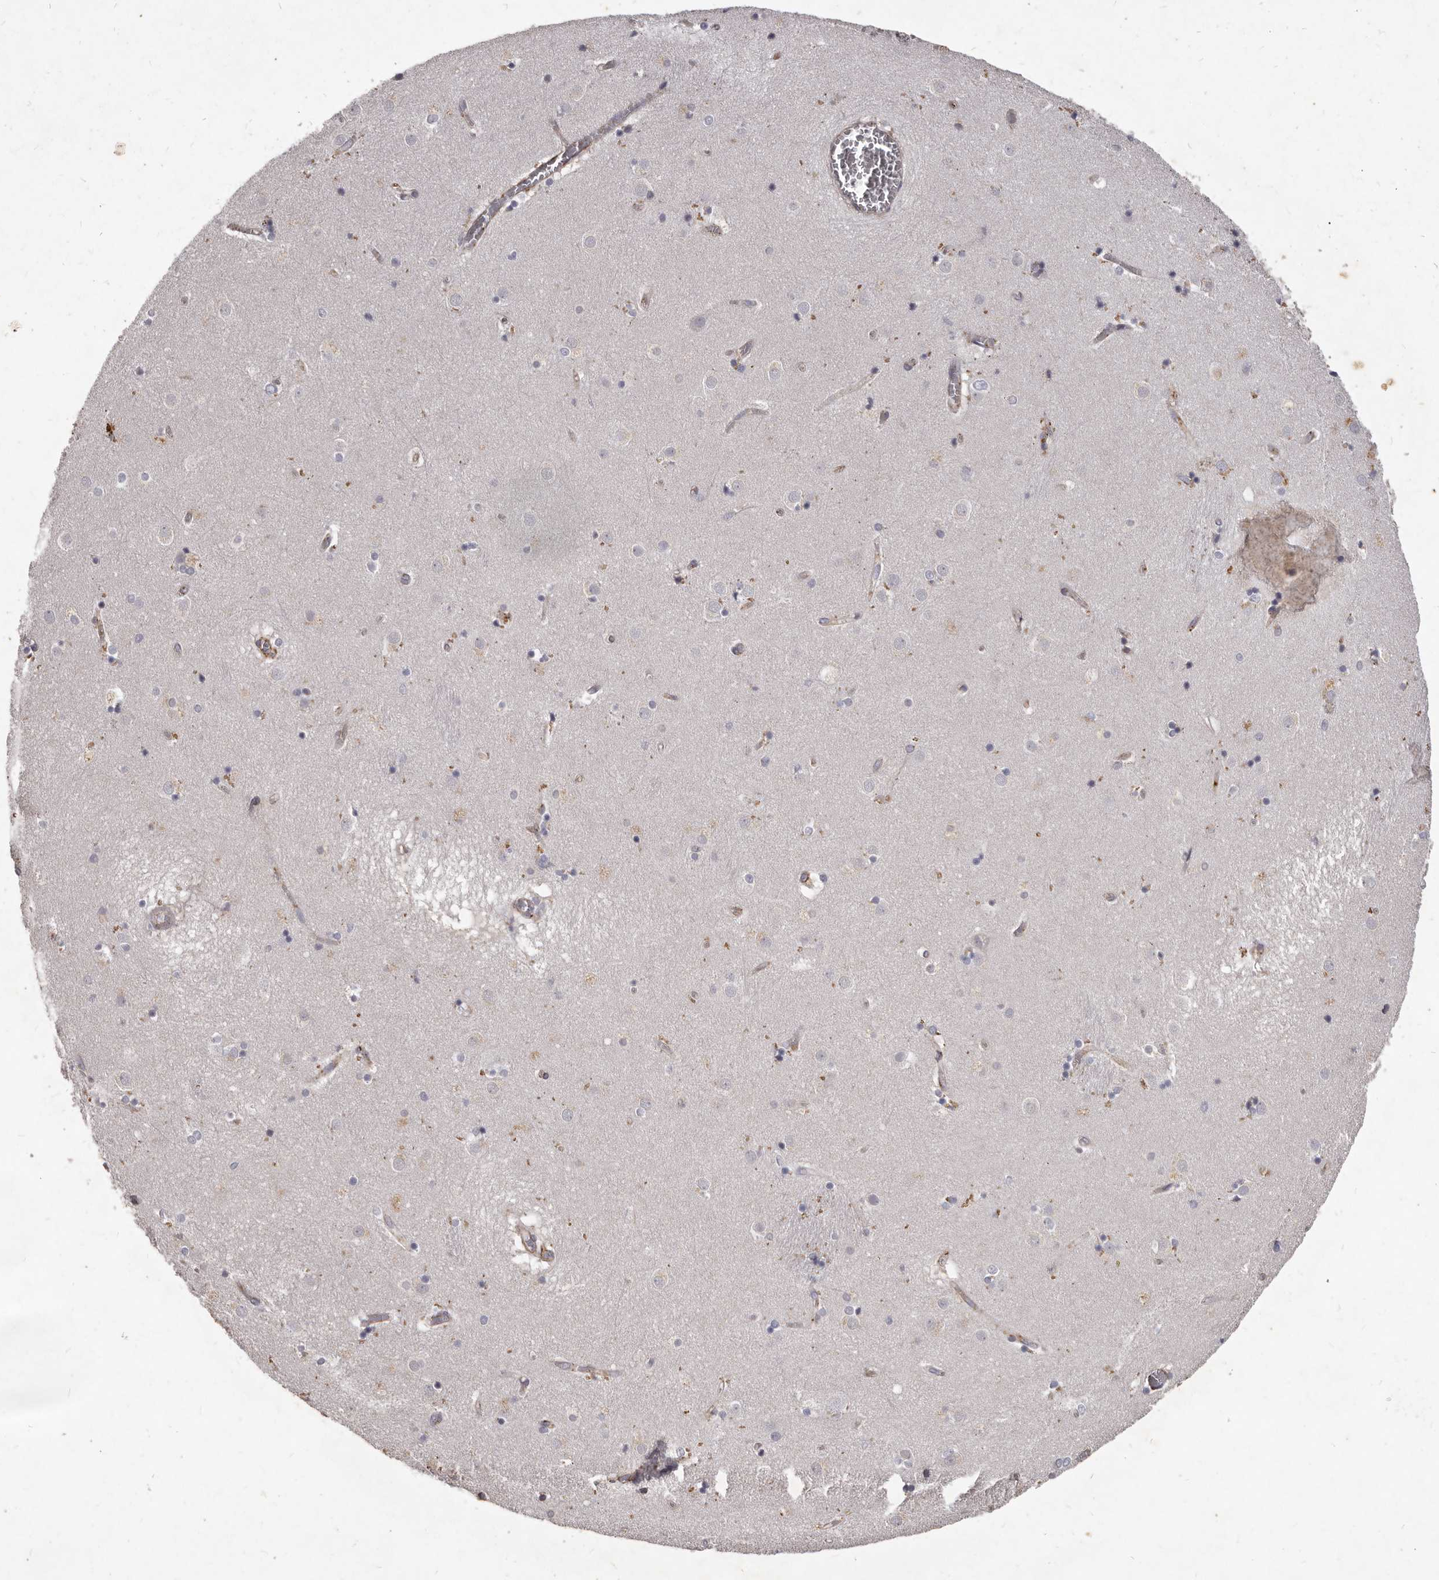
{"staining": {"intensity": "negative", "quantity": "none", "location": "none"}, "tissue": "caudate", "cell_type": "Glial cells", "image_type": "normal", "snomed": [{"axis": "morphology", "description": "Normal tissue, NOS"}, {"axis": "topography", "description": "Lateral ventricle wall"}], "caption": "Immunohistochemistry micrograph of normal caudate stained for a protein (brown), which exhibits no expression in glial cells.", "gene": "GPRC5C", "patient": {"sex": "male", "age": 70}}